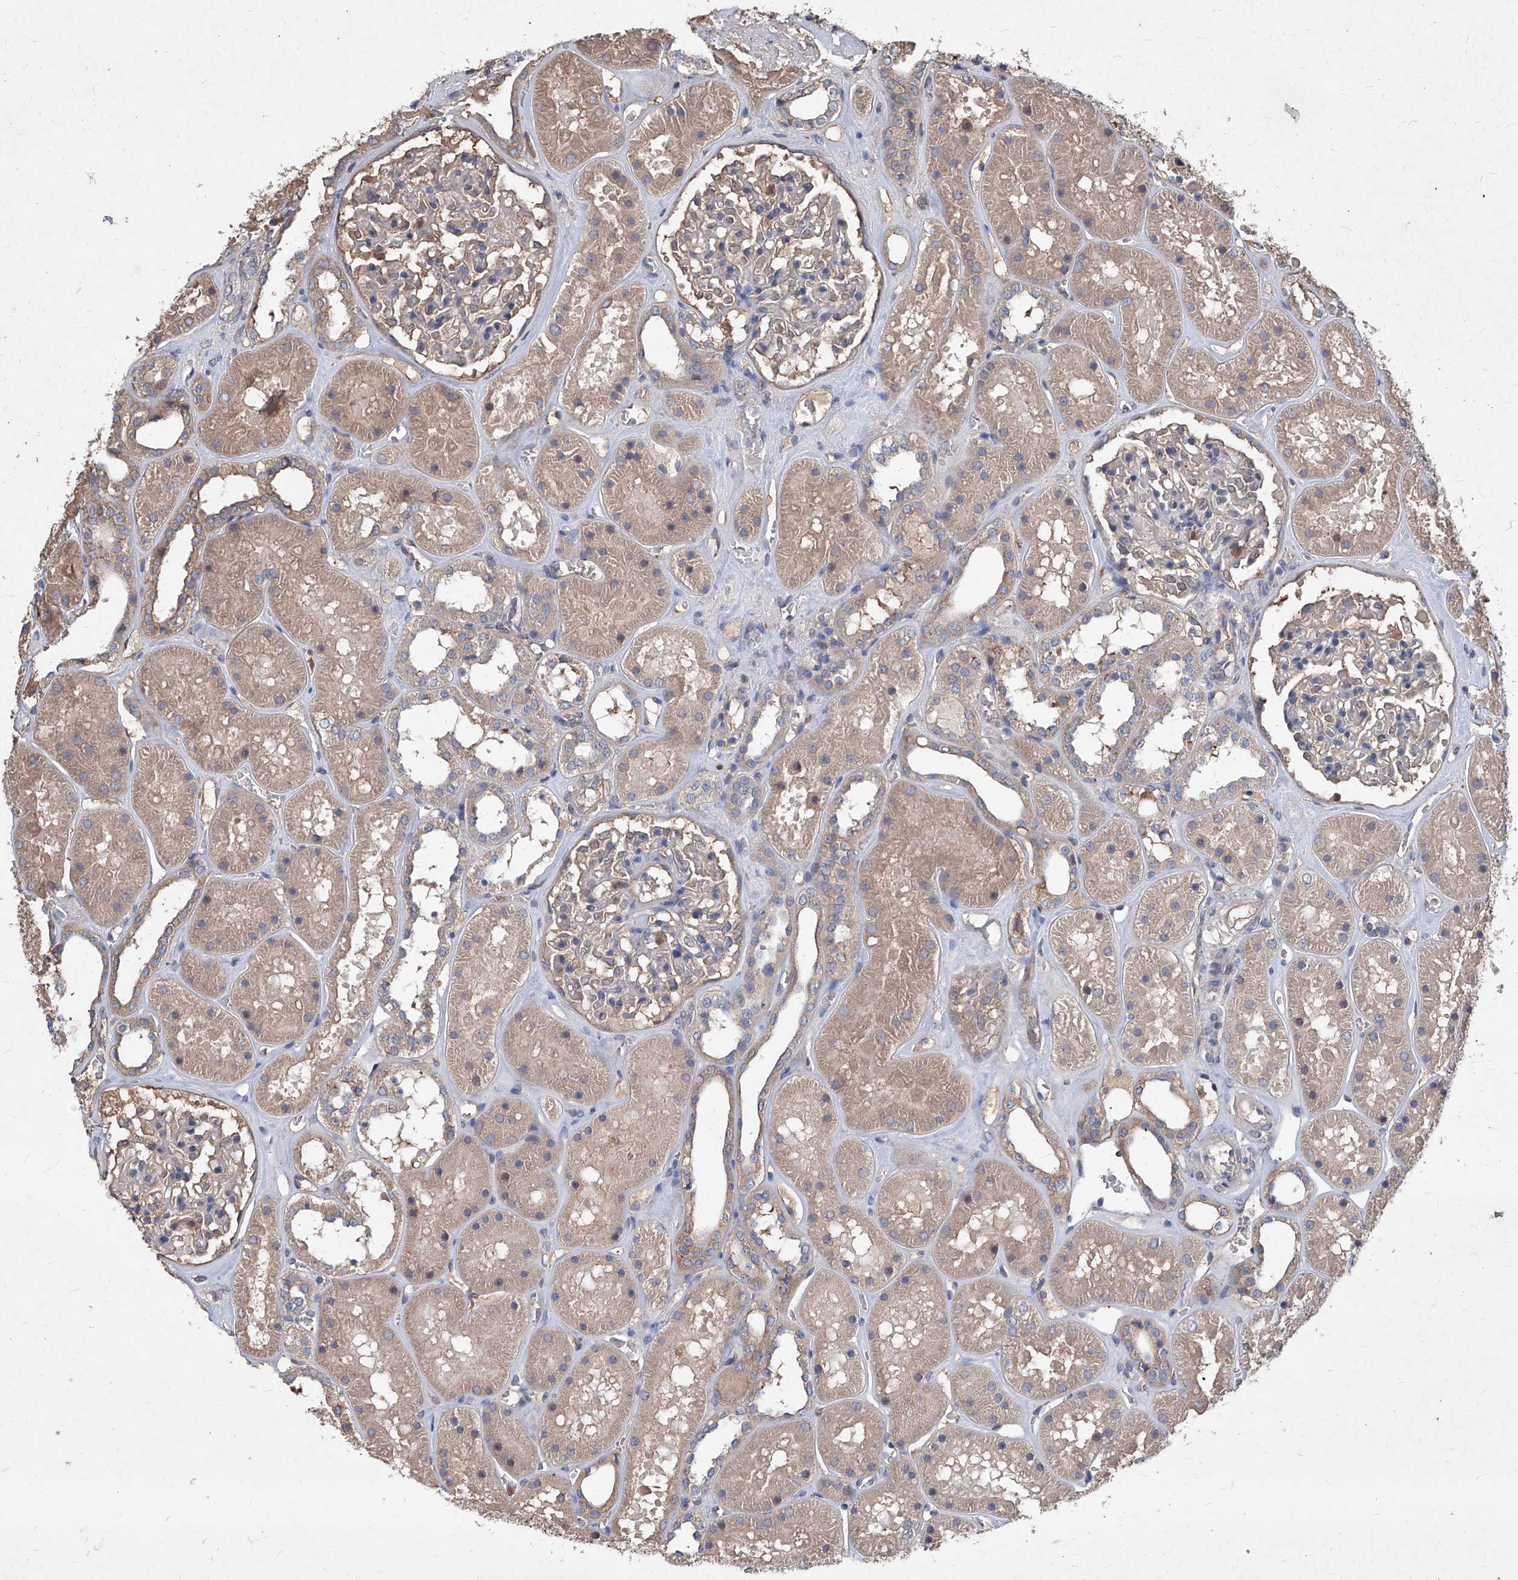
{"staining": {"intensity": "negative", "quantity": "none", "location": "none"}, "tissue": "kidney", "cell_type": "Cells in glomeruli", "image_type": "normal", "snomed": [{"axis": "morphology", "description": "Normal tissue, NOS"}, {"axis": "topography", "description": "Kidney"}], "caption": "DAB (3,3'-diaminobenzidine) immunohistochemical staining of unremarkable human kidney shows no significant expression in cells in glomeruli.", "gene": "SYNGR1", "patient": {"sex": "female", "age": 41}}